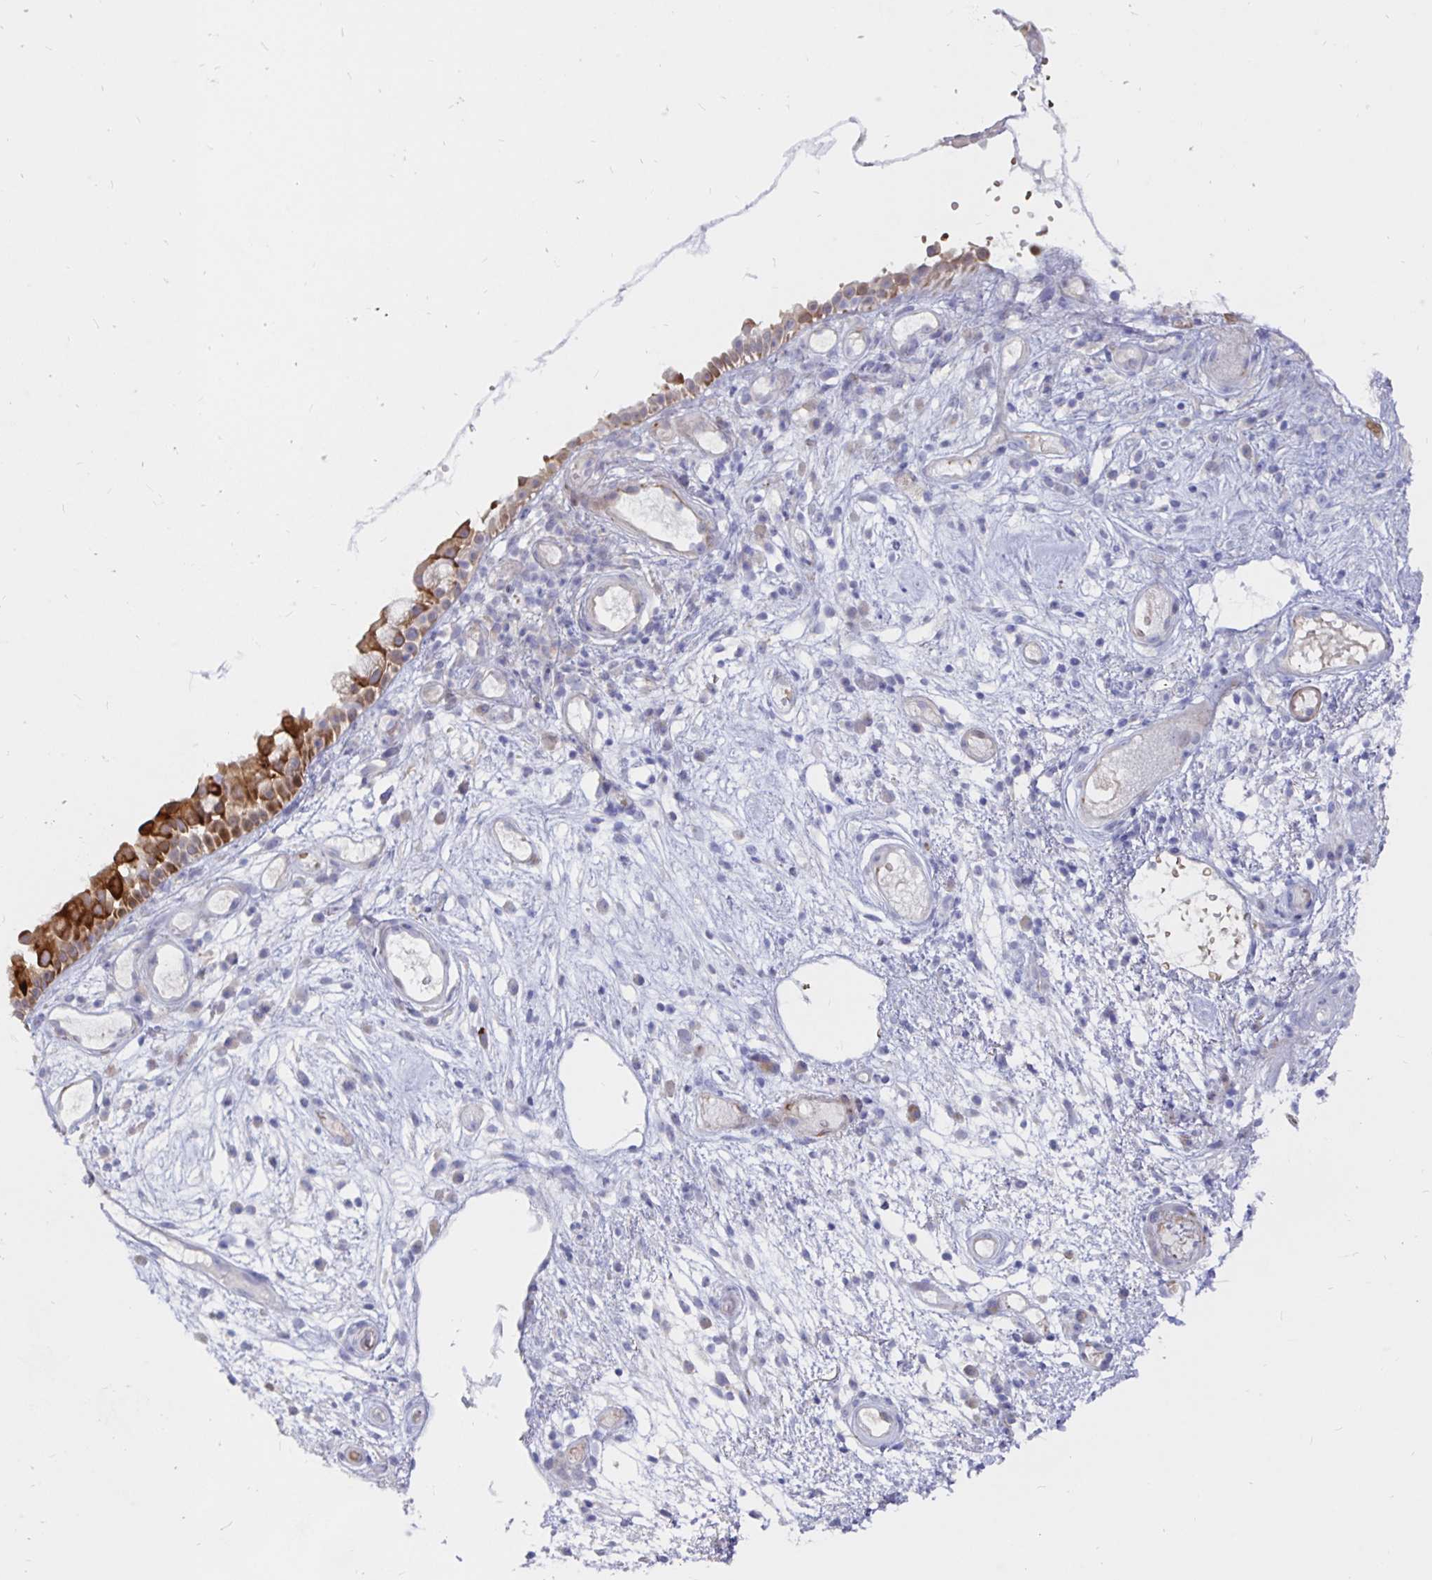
{"staining": {"intensity": "moderate", "quantity": "25%-75%", "location": "cytoplasmic/membranous"}, "tissue": "nasopharynx", "cell_type": "Respiratory epithelial cells", "image_type": "normal", "snomed": [{"axis": "morphology", "description": "Normal tissue, NOS"}, {"axis": "morphology", "description": "Inflammation, NOS"}, {"axis": "topography", "description": "Nasopharynx"}], "caption": "Immunohistochemistry (IHC) (DAB) staining of normal nasopharynx displays moderate cytoplasmic/membranous protein positivity in about 25%-75% of respiratory epithelial cells. (IHC, brightfield microscopy, high magnification).", "gene": "KCTD19", "patient": {"sex": "male", "age": 54}}